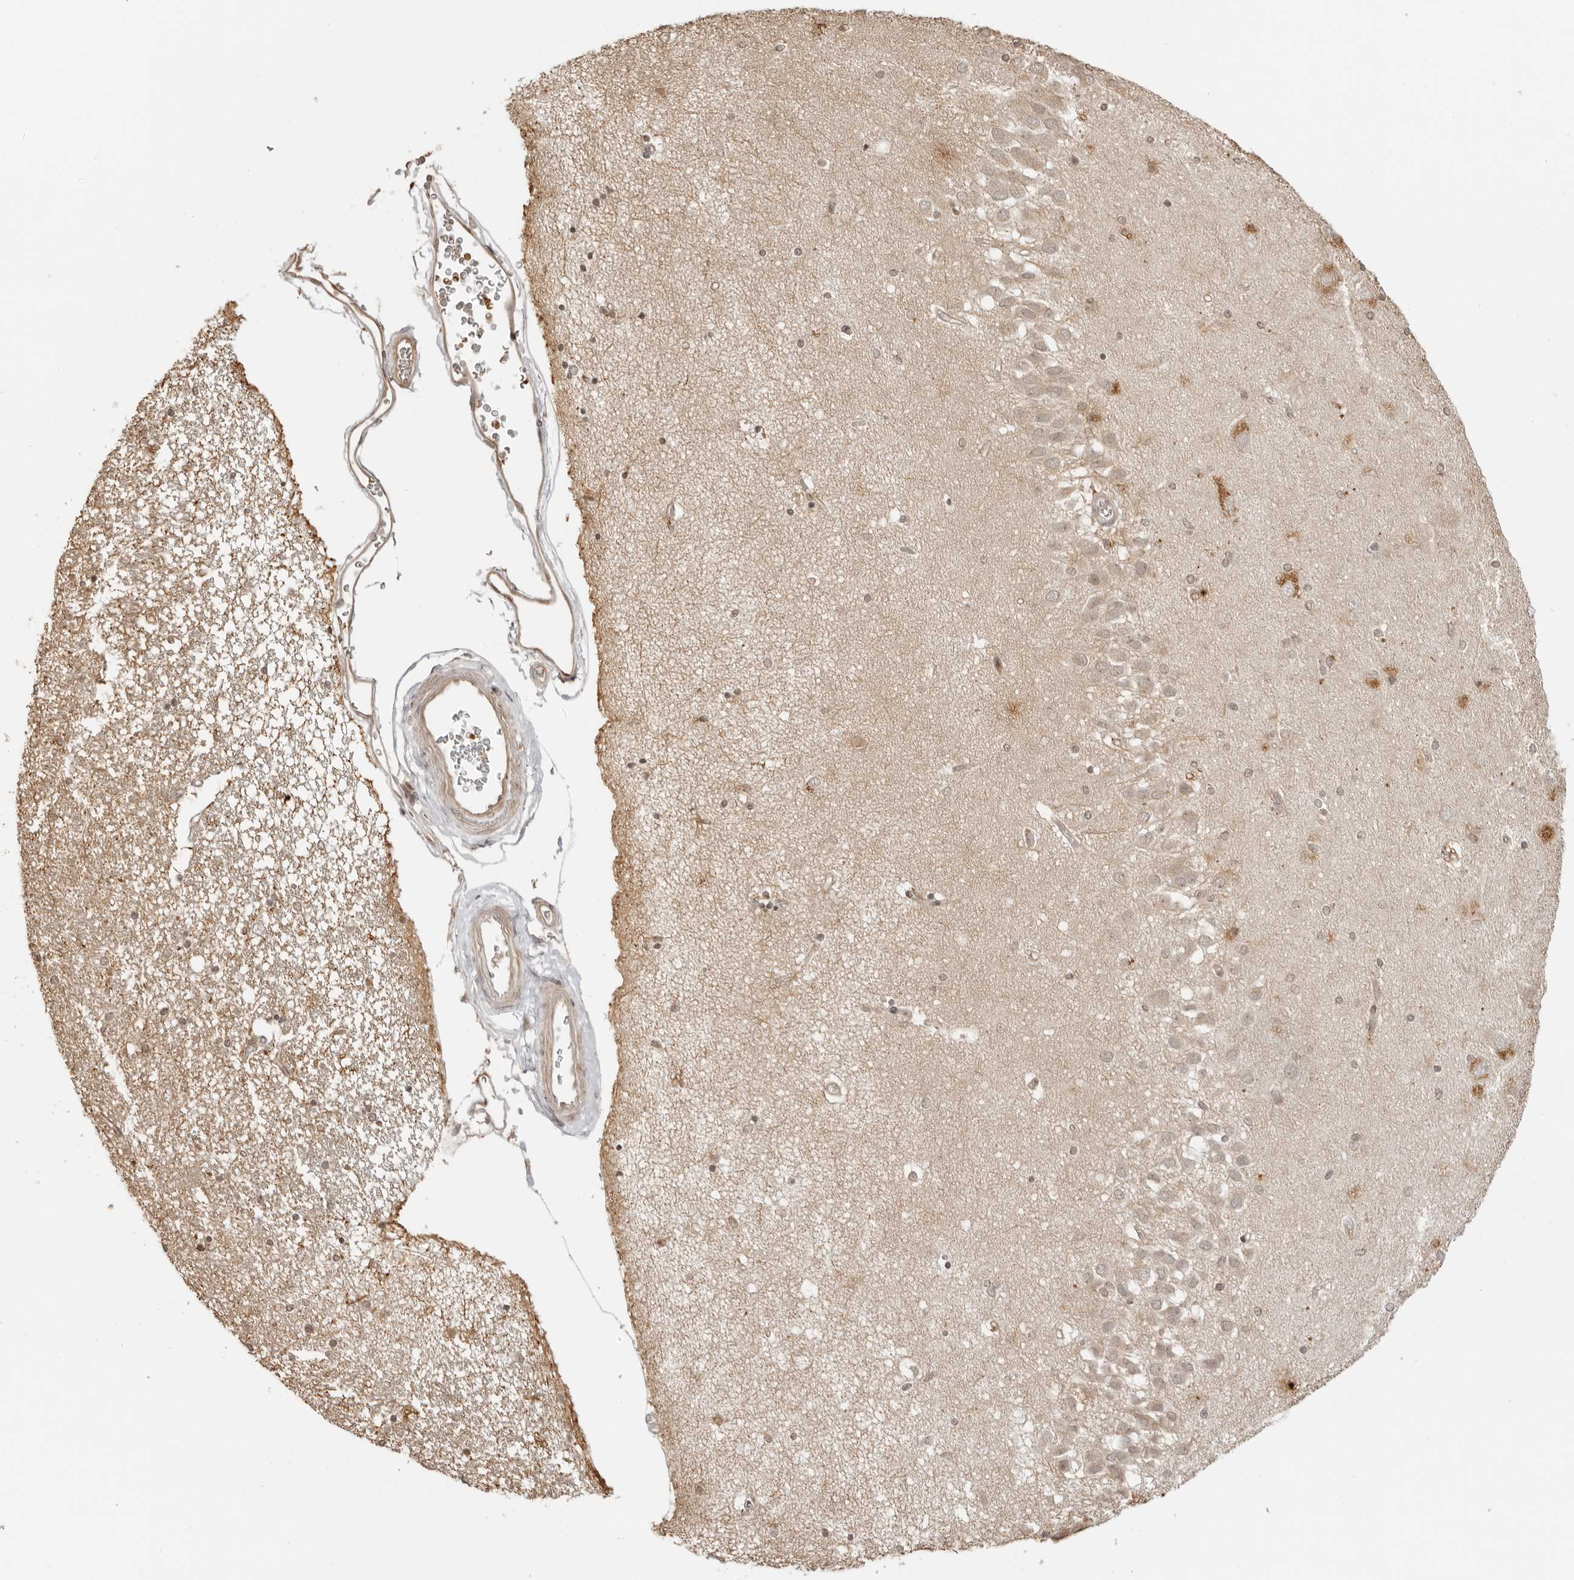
{"staining": {"intensity": "weak", "quantity": "25%-75%", "location": "nuclear"}, "tissue": "hippocampus", "cell_type": "Glial cells", "image_type": "normal", "snomed": [{"axis": "morphology", "description": "Normal tissue, NOS"}, {"axis": "topography", "description": "Hippocampus"}], "caption": "This histopathology image displays IHC staining of benign hippocampus, with low weak nuclear positivity in approximately 25%-75% of glial cells.", "gene": "IKBKE", "patient": {"sex": "female", "age": 54}}